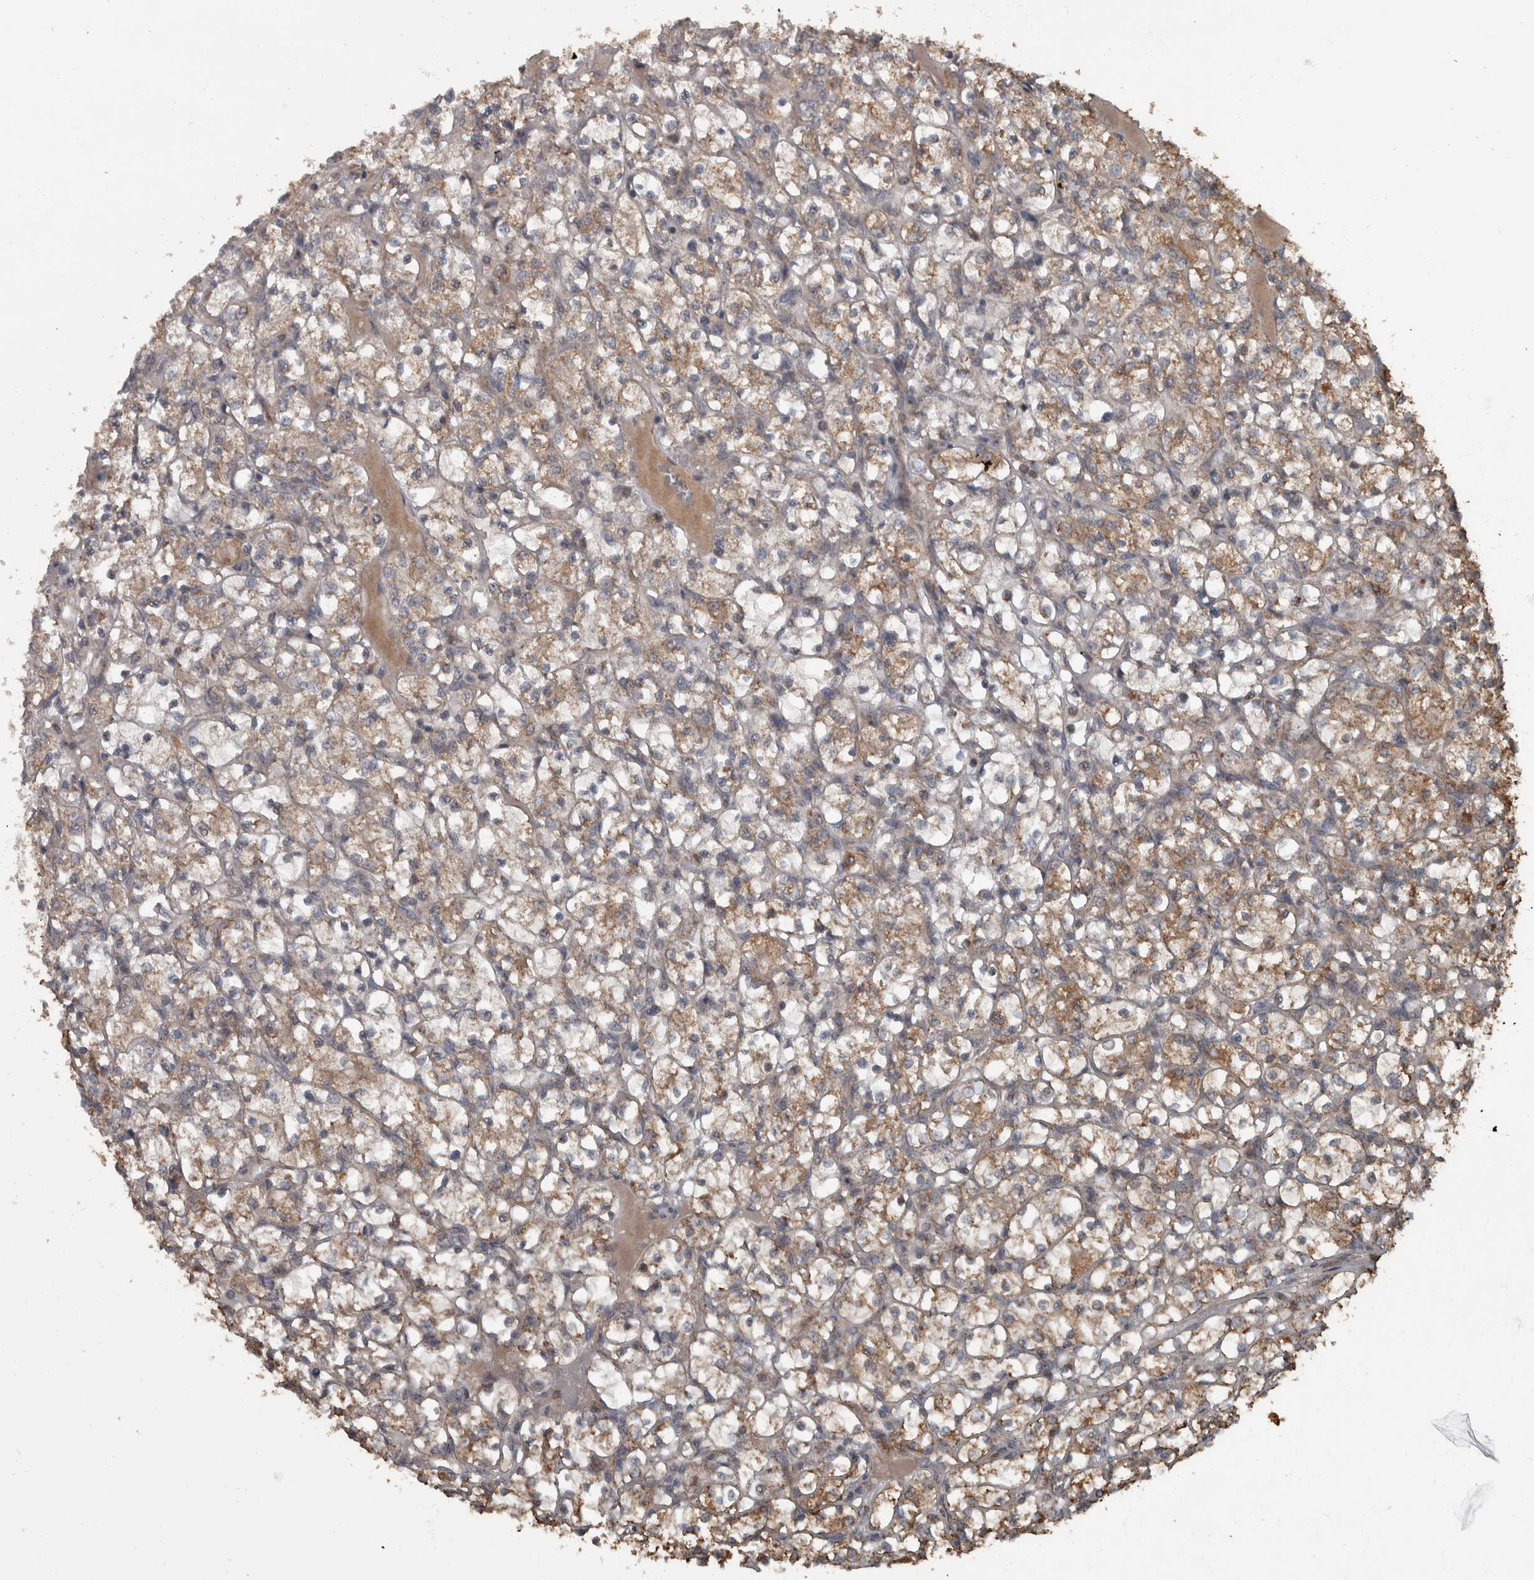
{"staining": {"intensity": "moderate", "quantity": "25%-75%", "location": "cytoplasmic/membranous"}, "tissue": "renal cancer", "cell_type": "Tumor cells", "image_type": "cancer", "snomed": [{"axis": "morphology", "description": "Adenocarcinoma, NOS"}, {"axis": "topography", "description": "Kidney"}], "caption": "Protein staining of adenocarcinoma (renal) tissue demonstrates moderate cytoplasmic/membranous staining in about 25%-75% of tumor cells. (Stains: DAB (3,3'-diaminobenzidine) in brown, nuclei in blue, Microscopy: brightfield microscopy at high magnification).", "gene": "RABGGTB", "patient": {"sex": "female", "age": 69}}